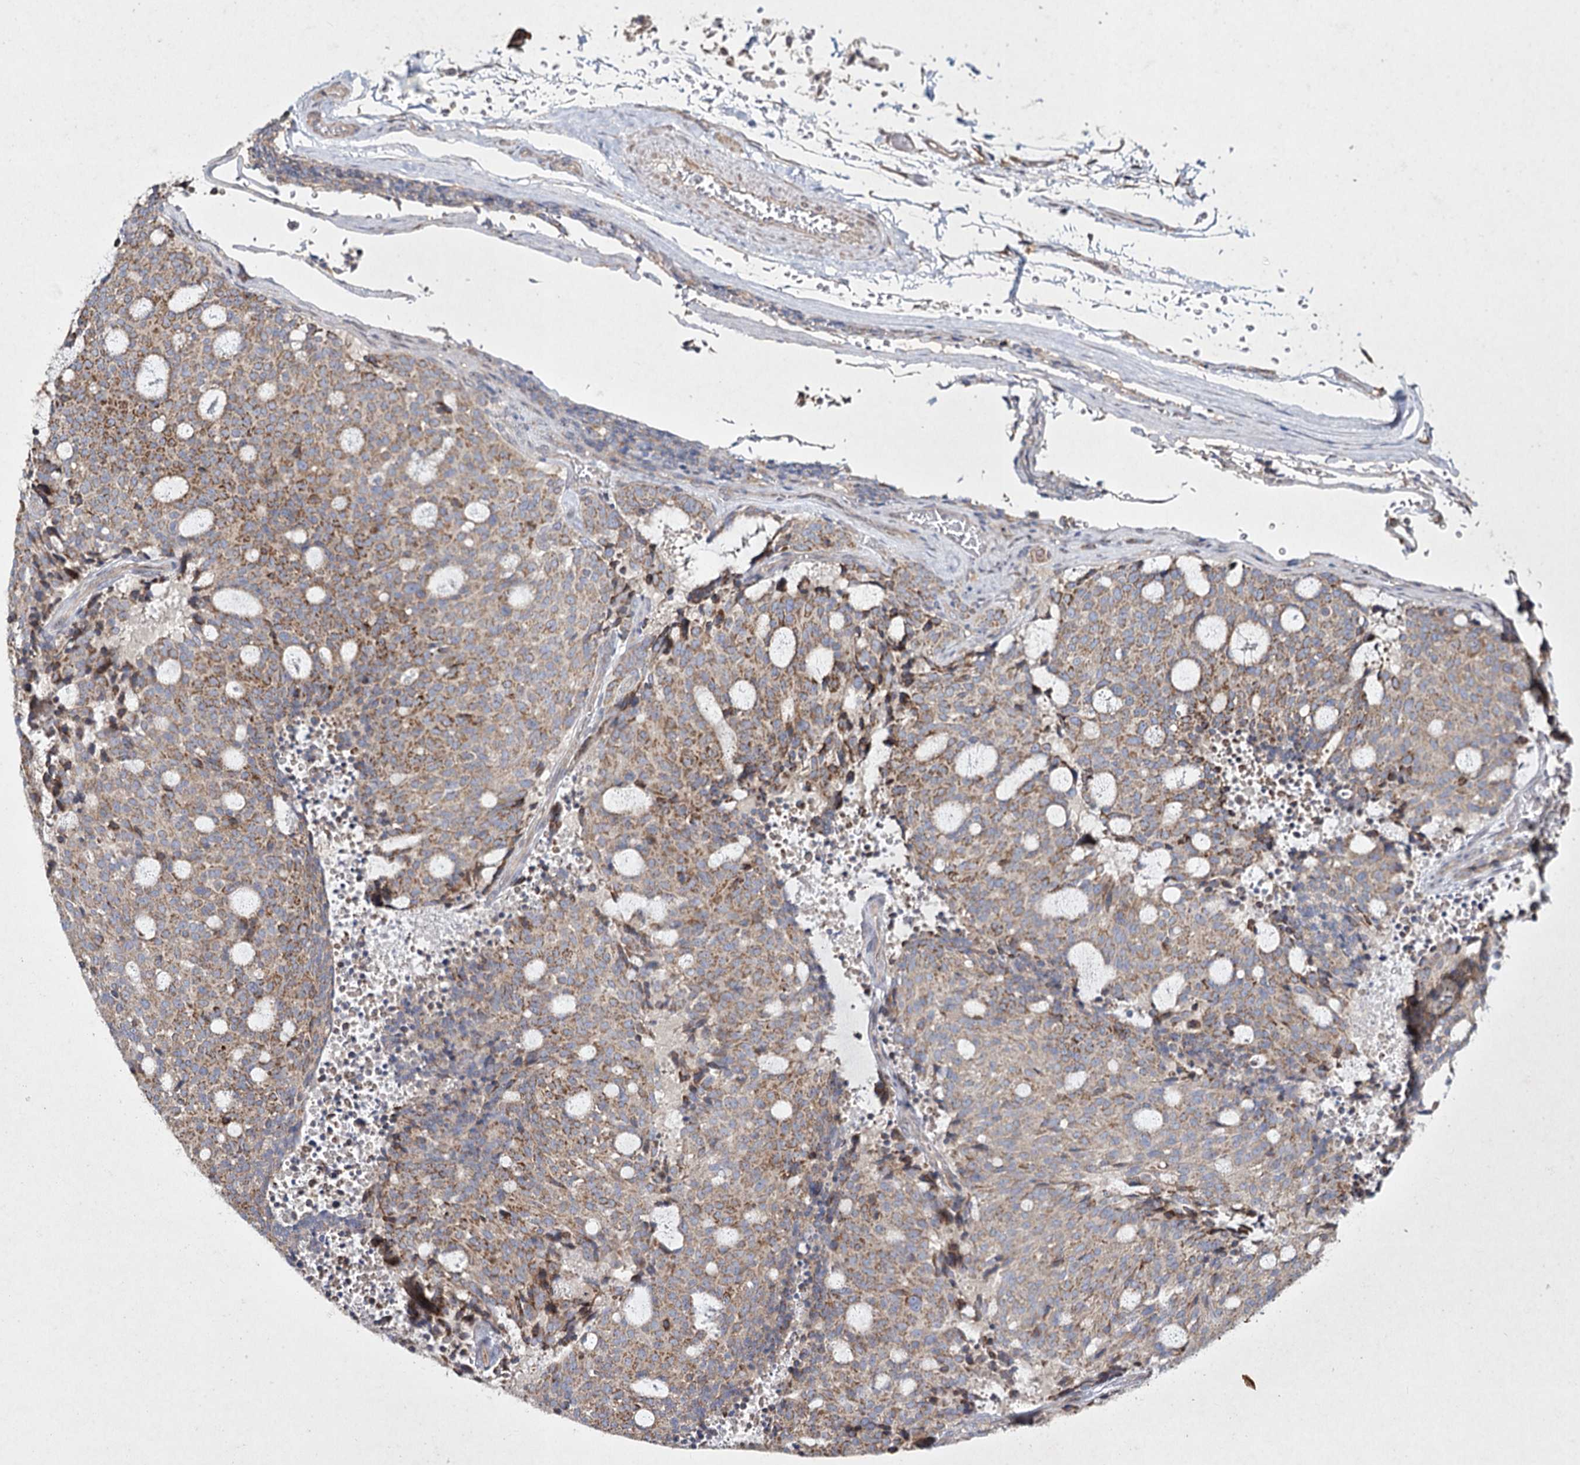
{"staining": {"intensity": "moderate", "quantity": "25%-75%", "location": "cytoplasmic/membranous"}, "tissue": "carcinoid", "cell_type": "Tumor cells", "image_type": "cancer", "snomed": [{"axis": "morphology", "description": "Carcinoid, malignant, NOS"}, {"axis": "topography", "description": "Pancreas"}], "caption": "Protein expression by immunohistochemistry (IHC) exhibits moderate cytoplasmic/membranous positivity in about 25%-75% of tumor cells in carcinoid.", "gene": "SH3TC1", "patient": {"sex": "female", "age": 54}}